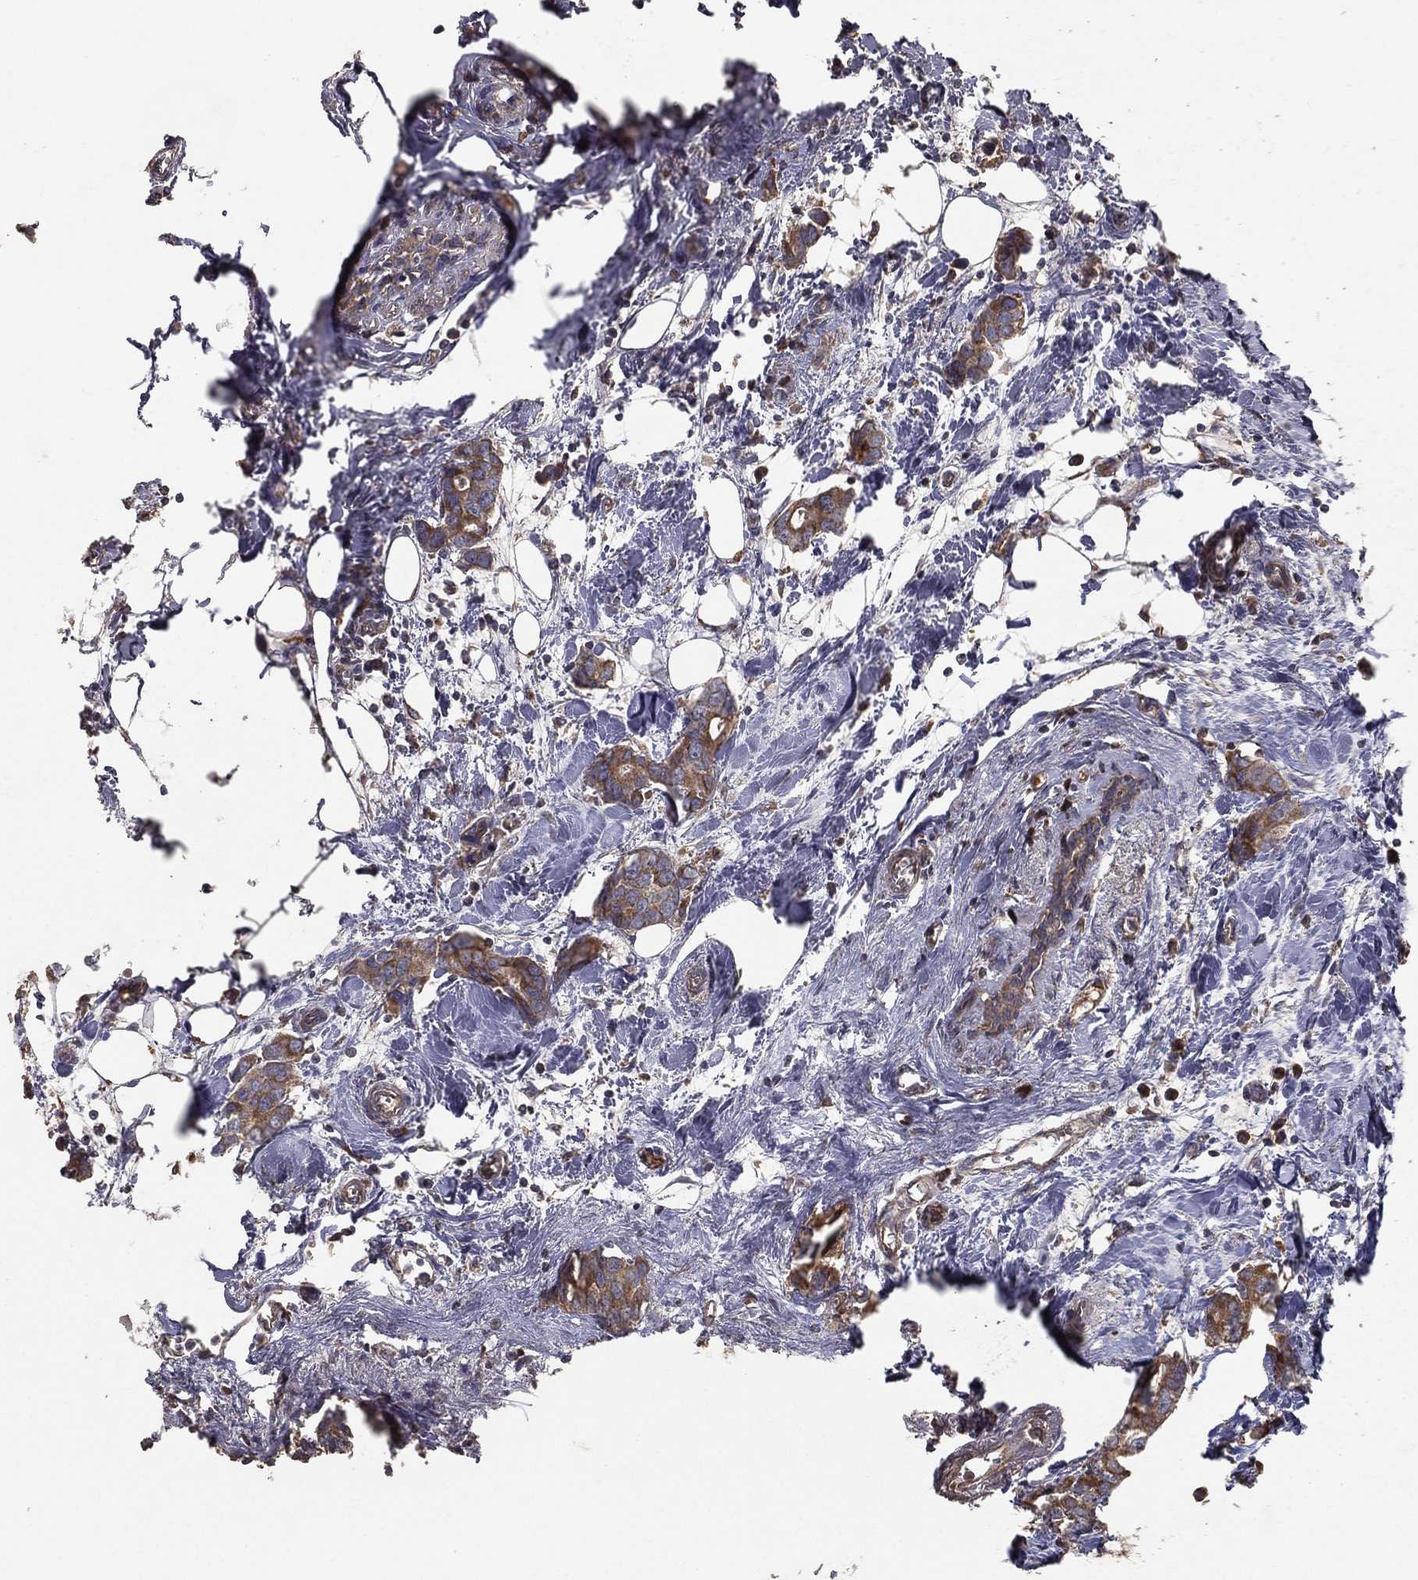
{"staining": {"intensity": "moderate", "quantity": ">75%", "location": "cytoplasmic/membranous"}, "tissue": "breast cancer", "cell_type": "Tumor cells", "image_type": "cancer", "snomed": [{"axis": "morphology", "description": "Duct carcinoma"}, {"axis": "topography", "description": "Breast"}], "caption": "DAB immunohistochemical staining of breast invasive ductal carcinoma shows moderate cytoplasmic/membranous protein staining in approximately >75% of tumor cells.", "gene": "MT-ND1", "patient": {"sex": "female", "age": 83}}